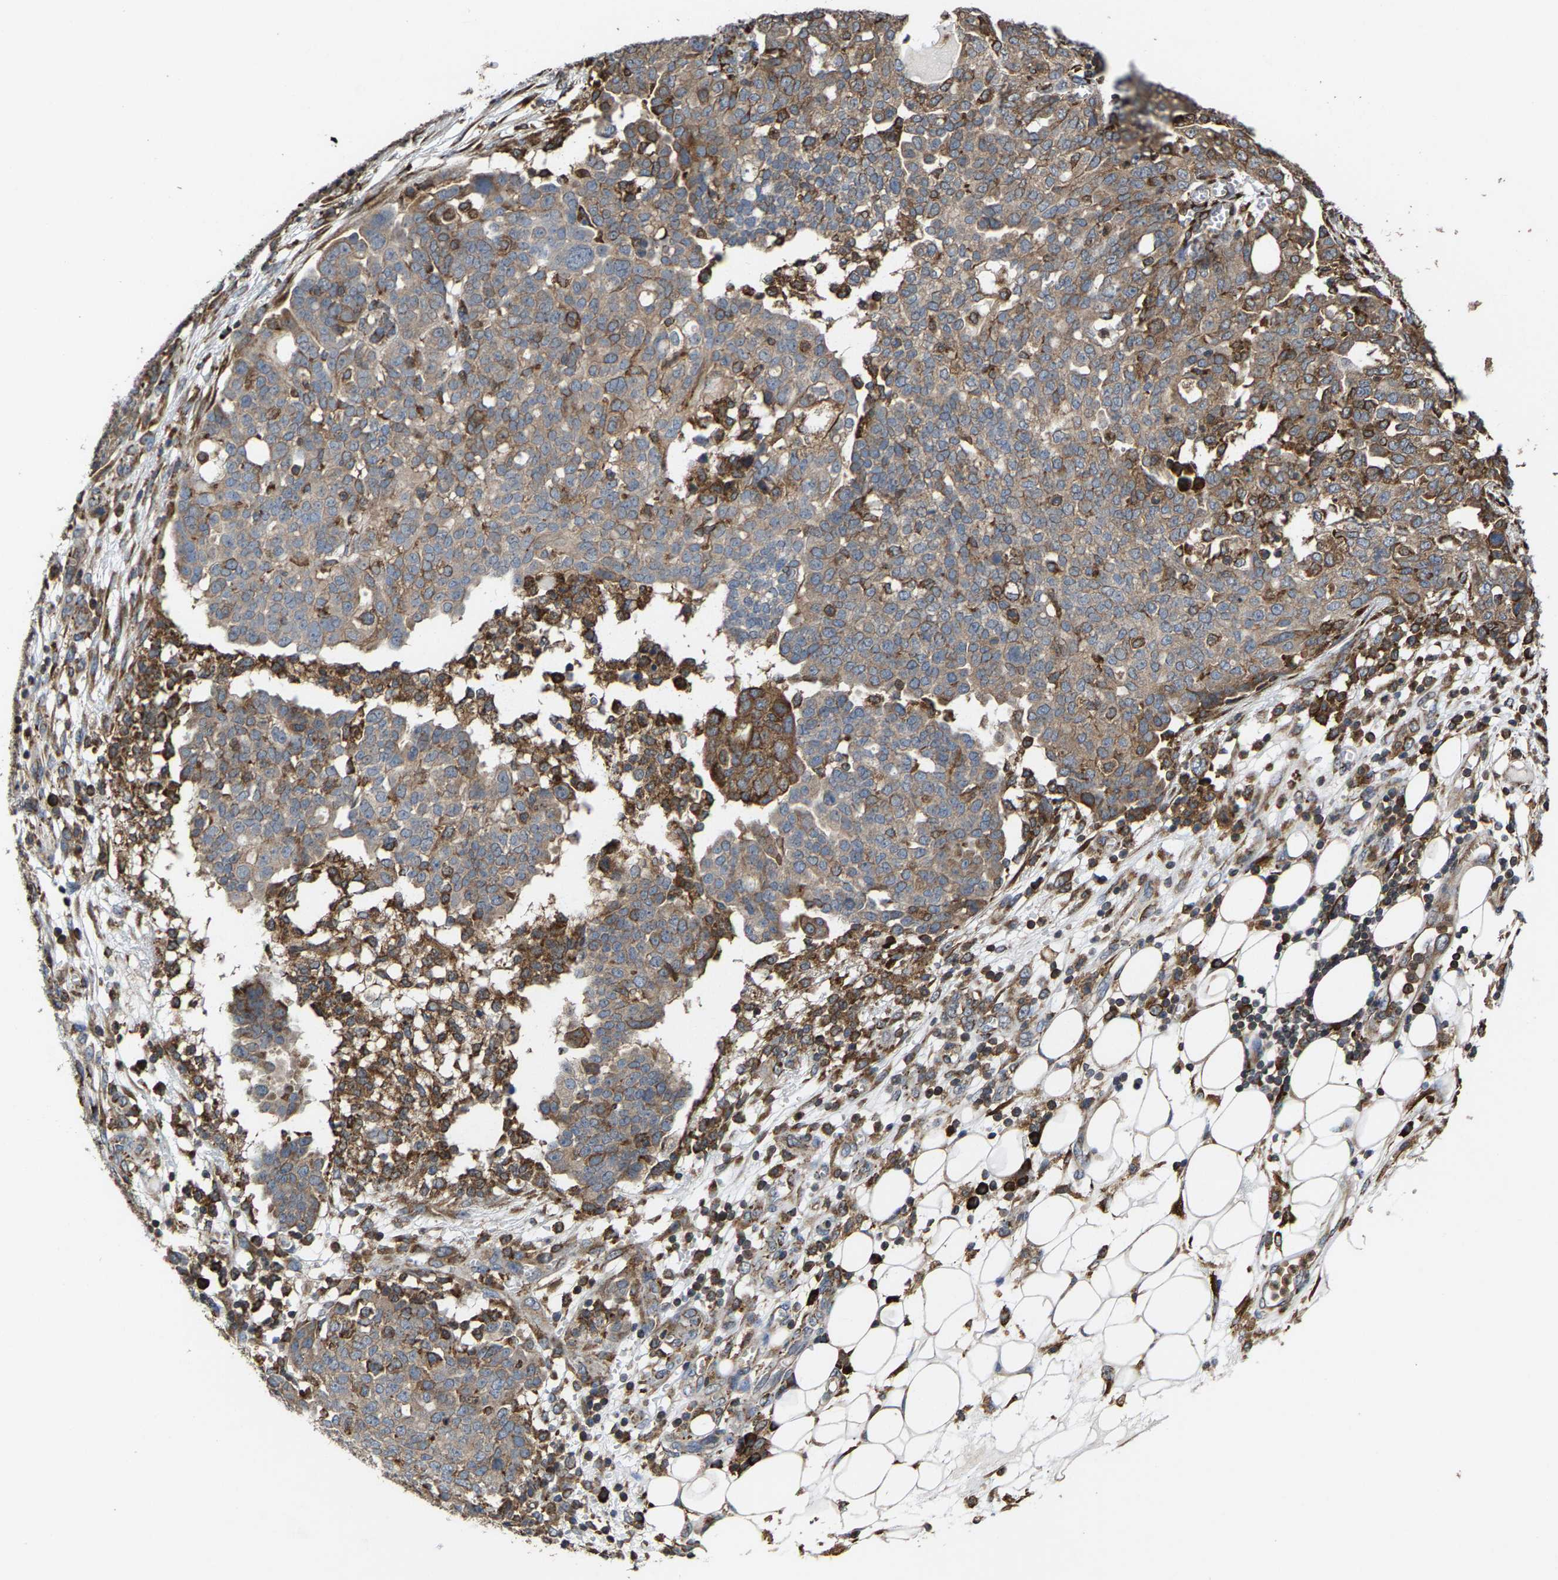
{"staining": {"intensity": "moderate", "quantity": "25%-75%", "location": "cytoplasmic/membranous"}, "tissue": "ovarian cancer", "cell_type": "Tumor cells", "image_type": "cancer", "snomed": [{"axis": "morphology", "description": "Cystadenocarcinoma, serous, NOS"}, {"axis": "topography", "description": "Soft tissue"}, {"axis": "topography", "description": "Ovary"}], "caption": "Human ovarian cancer (serous cystadenocarcinoma) stained with a brown dye displays moderate cytoplasmic/membranous positive positivity in approximately 25%-75% of tumor cells.", "gene": "FGD3", "patient": {"sex": "female", "age": 57}}